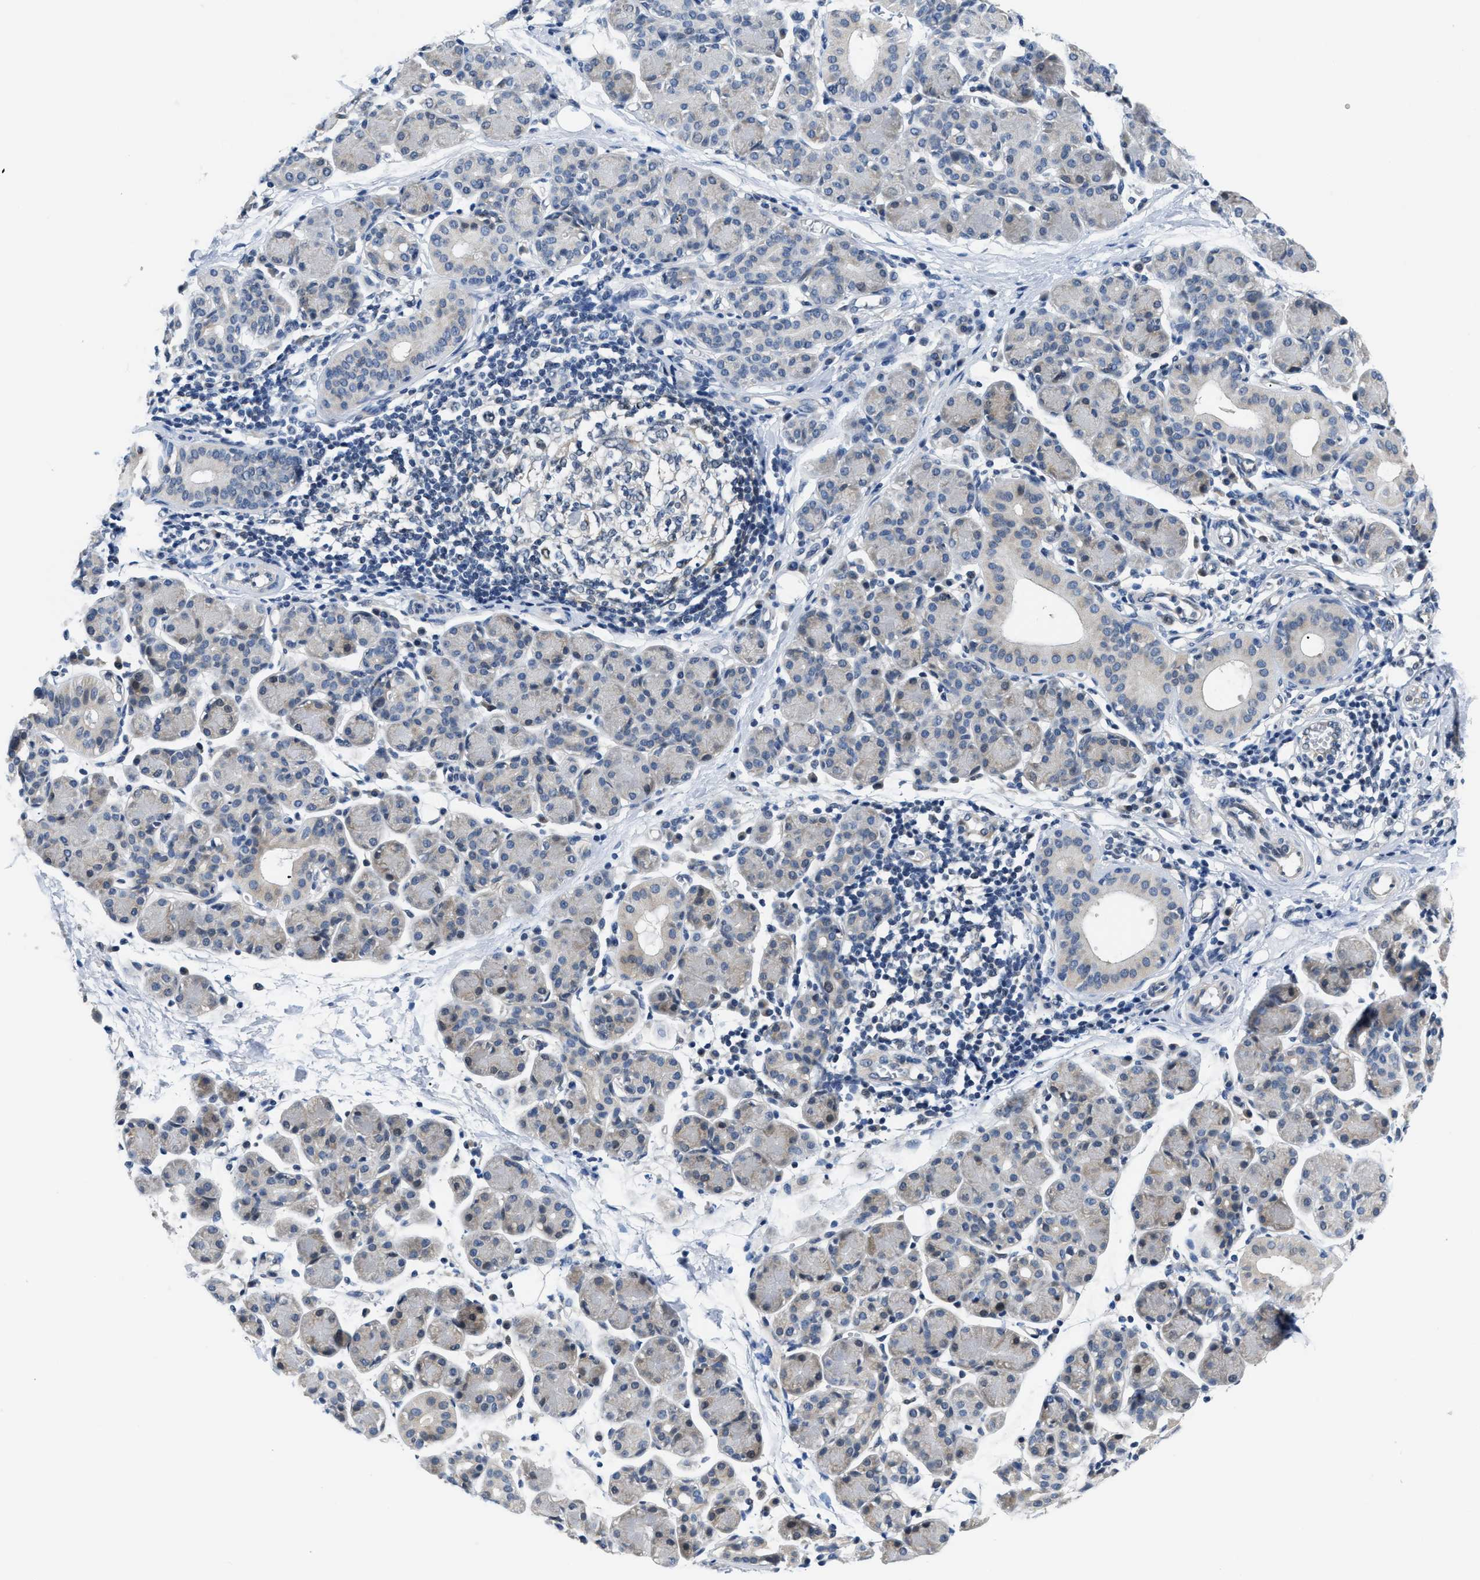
{"staining": {"intensity": "weak", "quantity": "<25%", "location": "cytoplasmic/membranous"}, "tissue": "salivary gland", "cell_type": "Glandular cells", "image_type": "normal", "snomed": [{"axis": "morphology", "description": "Normal tissue, NOS"}, {"axis": "morphology", "description": "Inflammation, NOS"}, {"axis": "topography", "description": "Lymph node"}, {"axis": "topography", "description": "Salivary gland"}], "caption": "A high-resolution image shows immunohistochemistry staining of benign salivary gland, which reveals no significant expression in glandular cells. The staining is performed using DAB brown chromogen with nuclei counter-stained in using hematoxylin.", "gene": "CLGN", "patient": {"sex": "male", "age": 3}}